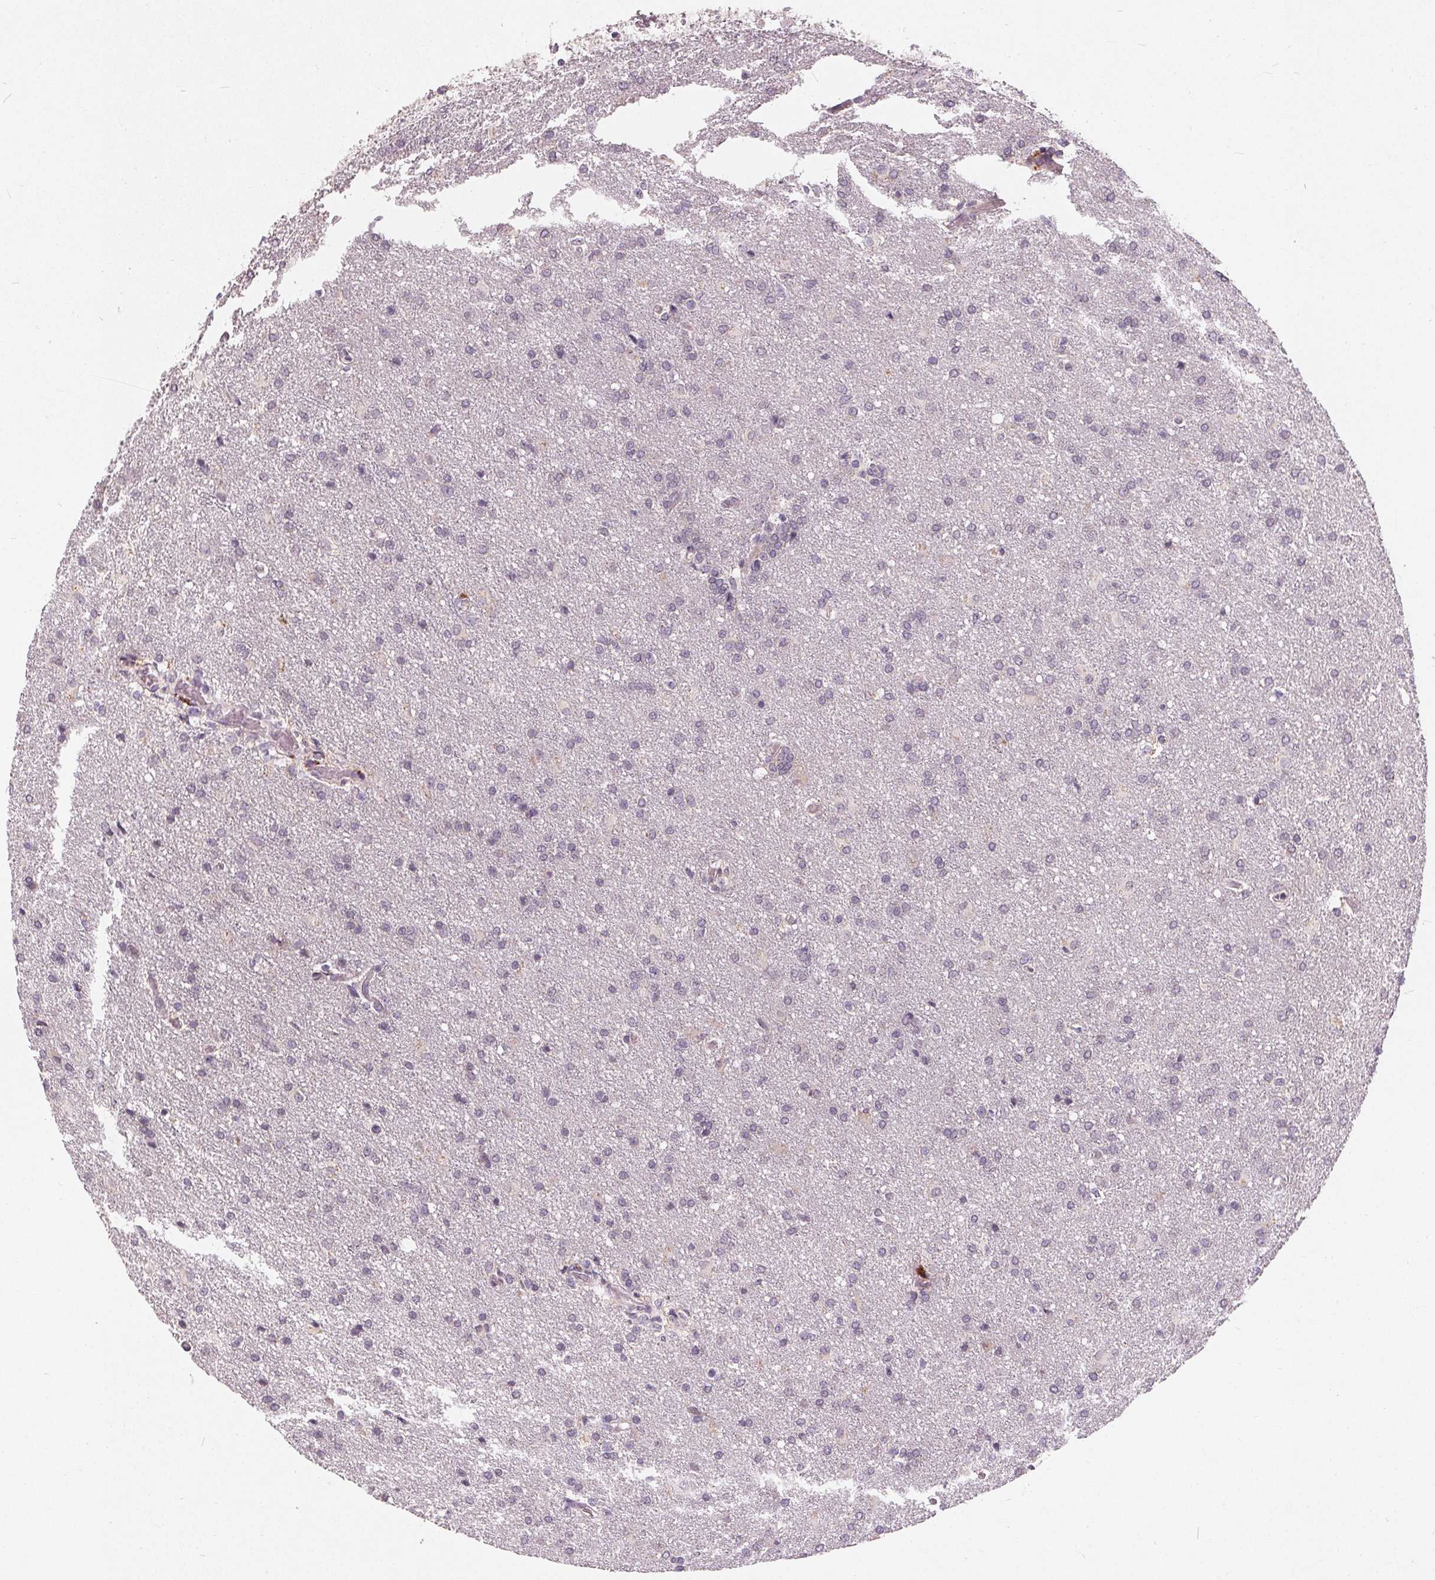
{"staining": {"intensity": "negative", "quantity": "none", "location": "none"}, "tissue": "glioma", "cell_type": "Tumor cells", "image_type": "cancer", "snomed": [{"axis": "morphology", "description": "Glioma, malignant, High grade"}, {"axis": "topography", "description": "Brain"}], "caption": "IHC of human malignant glioma (high-grade) demonstrates no positivity in tumor cells.", "gene": "TRIM60", "patient": {"sex": "male", "age": 68}}